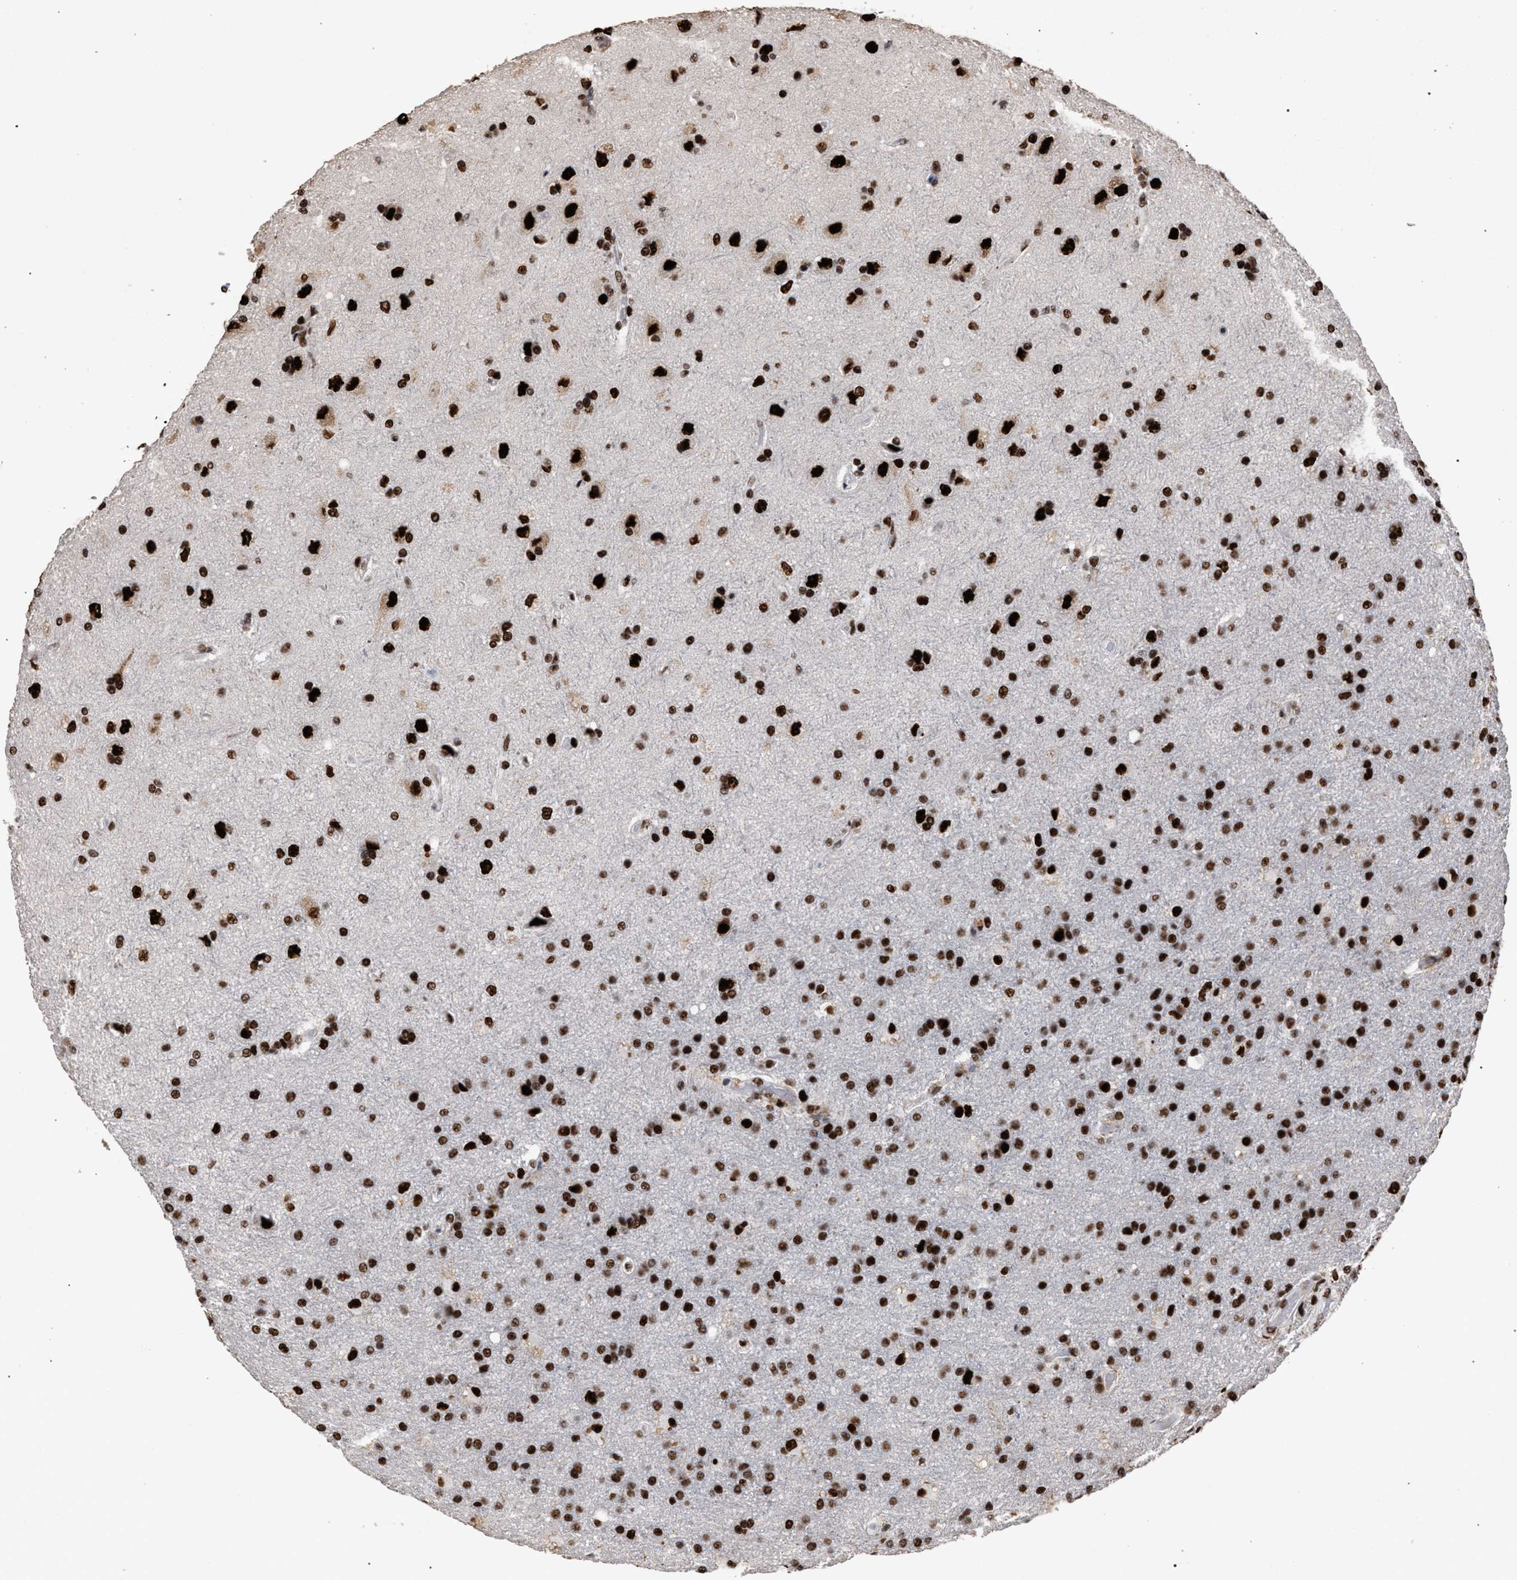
{"staining": {"intensity": "strong", "quantity": ">75%", "location": "nuclear"}, "tissue": "glioma", "cell_type": "Tumor cells", "image_type": "cancer", "snomed": [{"axis": "morphology", "description": "Glioma, malignant, High grade"}, {"axis": "topography", "description": "Brain"}], "caption": "Tumor cells display high levels of strong nuclear expression in about >75% of cells in glioma.", "gene": "TP53BP1", "patient": {"sex": "male", "age": 72}}